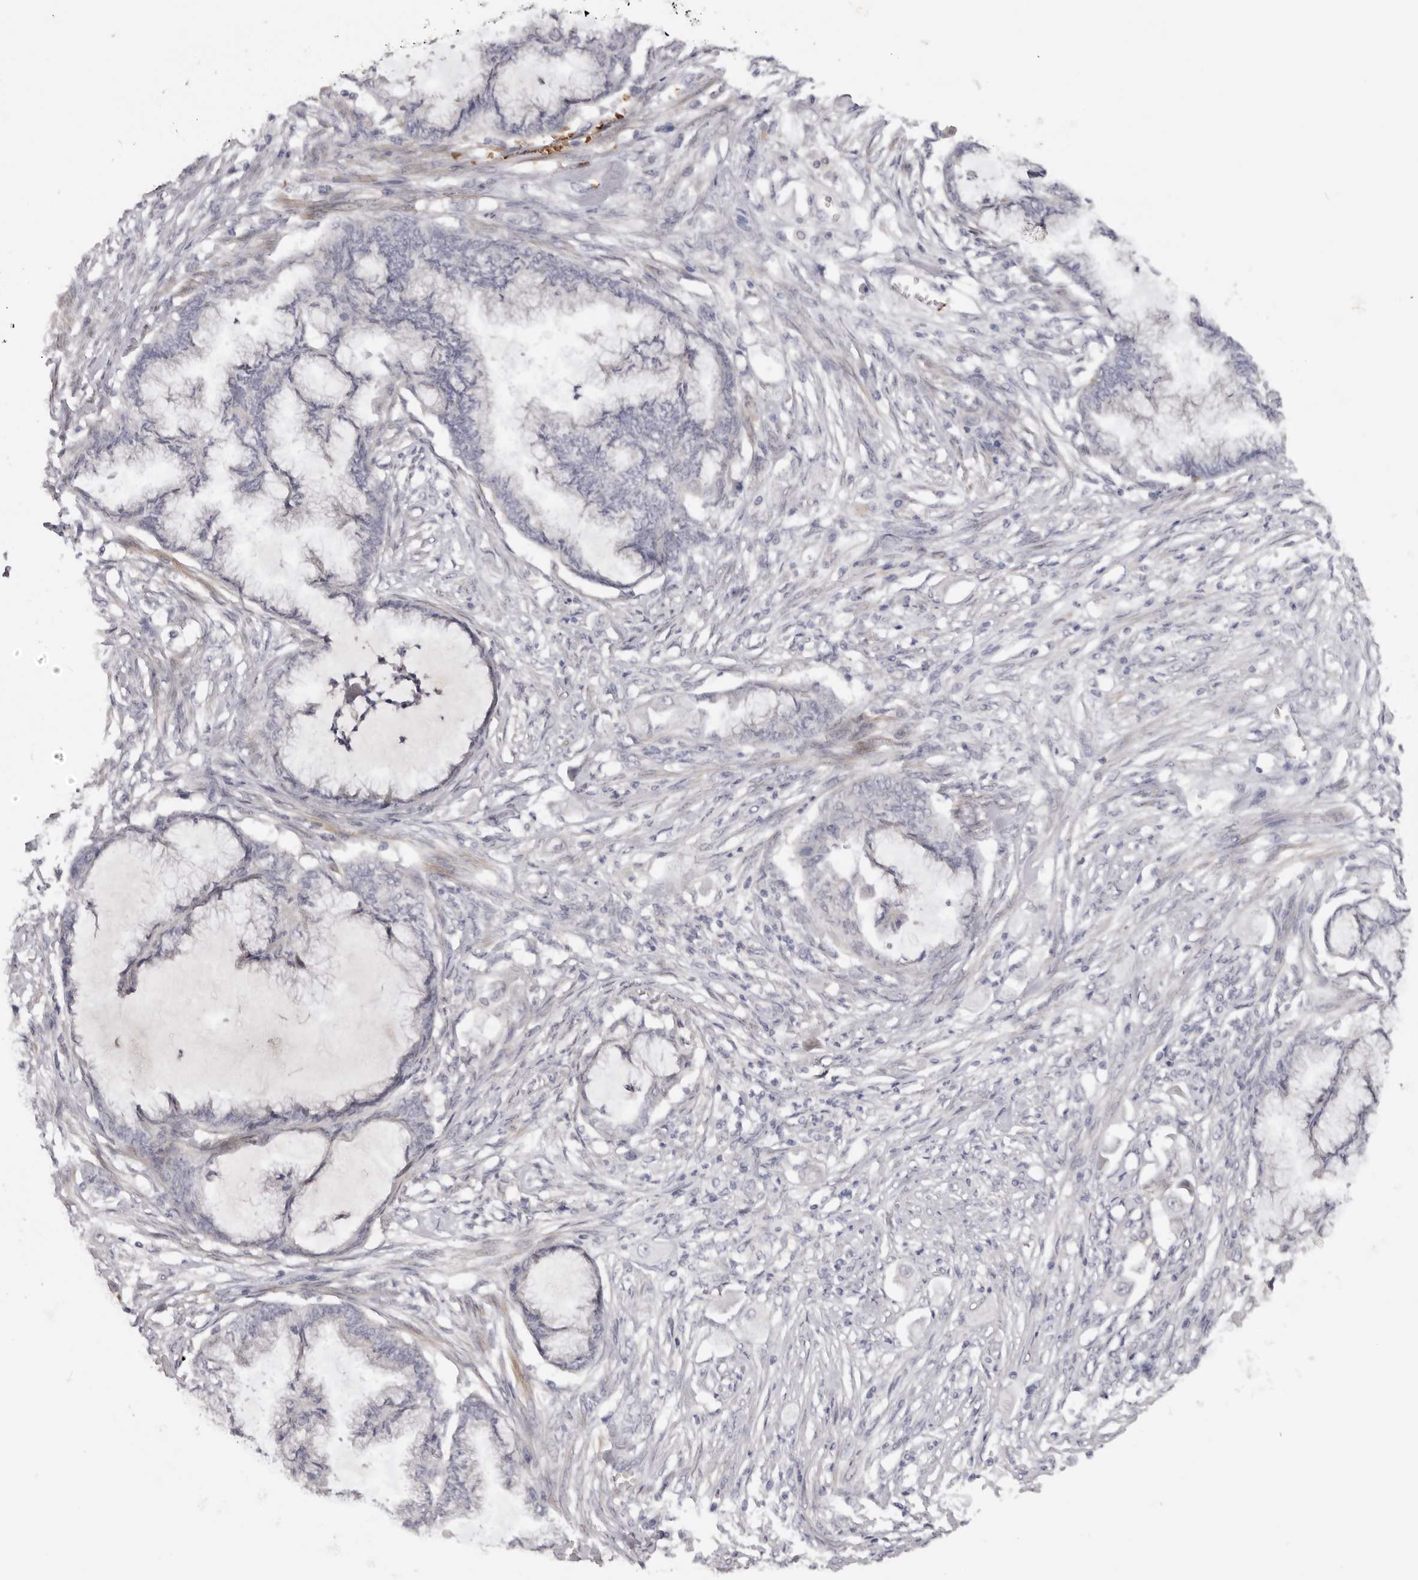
{"staining": {"intensity": "negative", "quantity": "none", "location": "none"}, "tissue": "endometrial cancer", "cell_type": "Tumor cells", "image_type": "cancer", "snomed": [{"axis": "morphology", "description": "Adenocarcinoma, NOS"}, {"axis": "topography", "description": "Endometrium"}], "caption": "Micrograph shows no protein expression in tumor cells of adenocarcinoma (endometrial) tissue. Nuclei are stained in blue.", "gene": "TNR", "patient": {"sex": "female", "age": 86}}